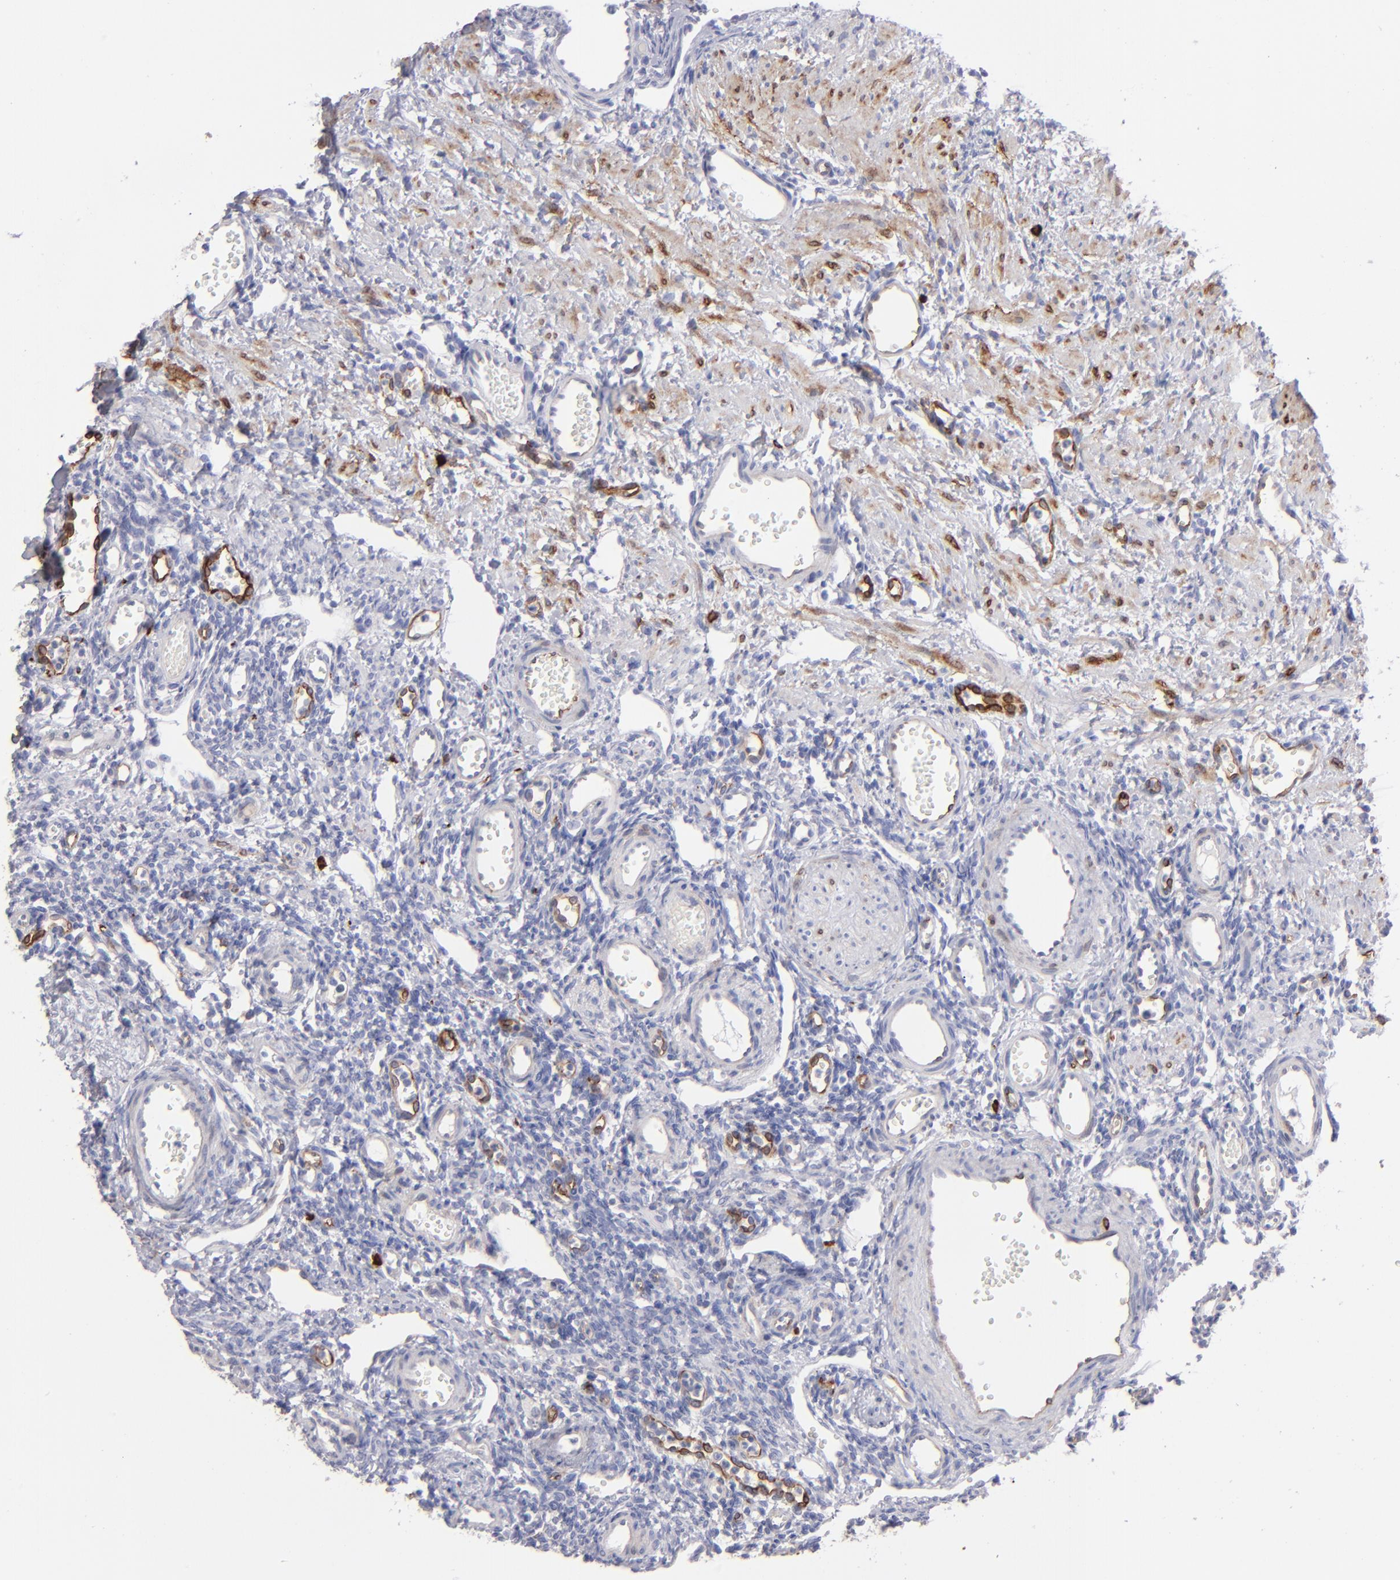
{"staining": {"intensity": "negative", "quantity": "none", "location": "none"}, "tissue": "ovary", "cell_type": "Follicle cells", "image_type": "normal", "snomed": [{"axis": "morphology", "description": "Normal tissue, NOS"}, {"axis": "topography", "description": "Ovary"}], "caption": "Protein analysis of normal ovary exhibits no significant staining in follicle cells. (Brightfield microscopy of DAB (3,3'-diaminobenzidine) IHC at high magnification).", "gene": "AHNAK2", "patient": {"sex": "female", "age": 33}}